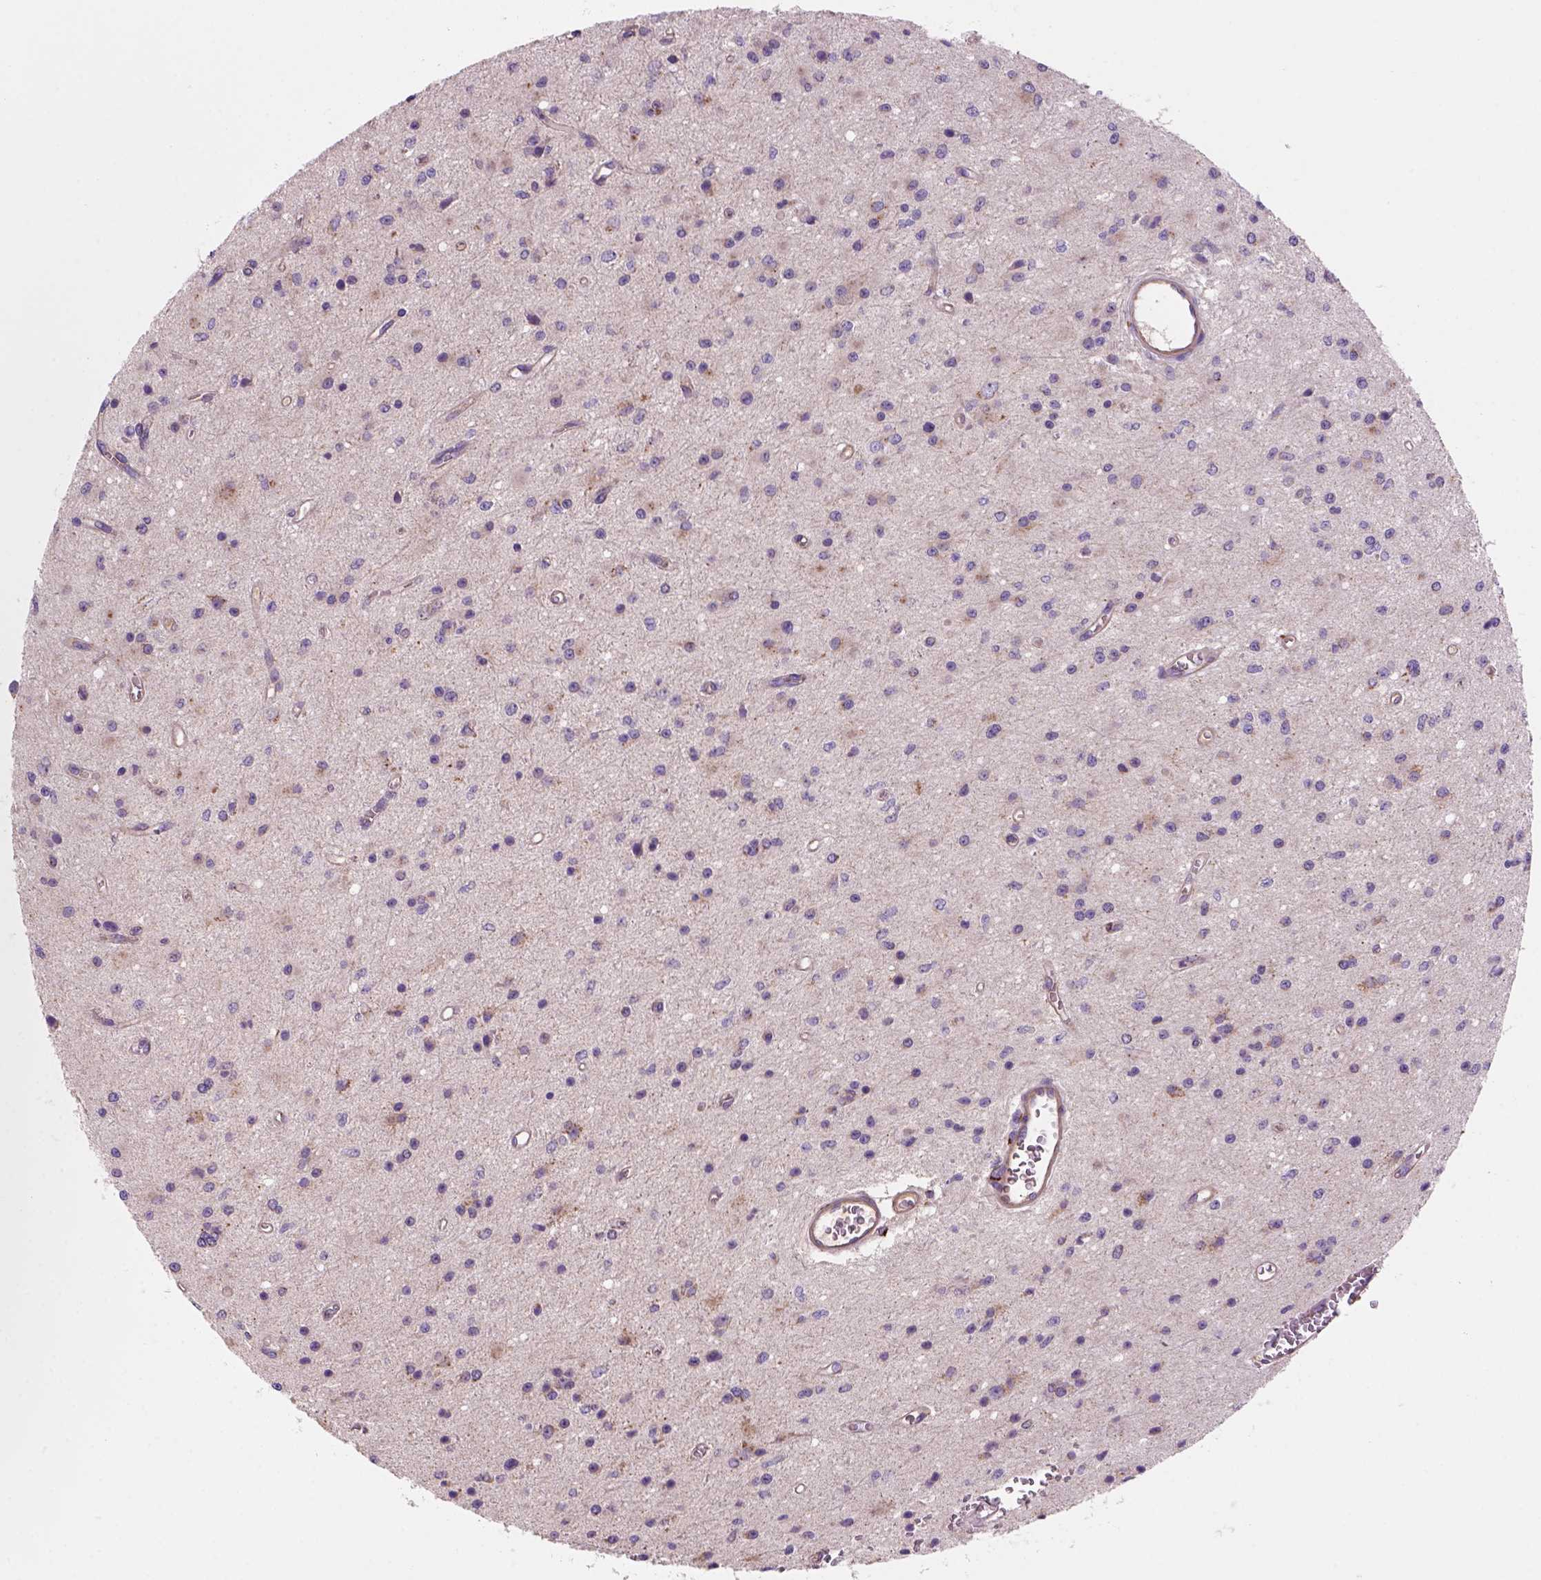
{"staining": {"intensity": "weak", "quantity": "<25%", "location": "cytoplasmic/membranous"}, "tissue": "glioma", "cell_type": "Tumor cells", "image_type": "cancer", "snomed": [{"axis": "morphology", "description": "Glioma, malignant, Low grade"}, {"axis": "topography", "description": "Brain"}], "caption": "A high-resolution image shows IHC staining of glioma, which reveals no significant expression in tumor cells. (Stains: DAB (3,3'-diaminobenzidine) immunohistochemistry with hematoxylin counter stain, Microscopy: brightfield microscopy at high magnification).", "gene": "WARS2", "patient": {"sex": "female", "age": 45}}